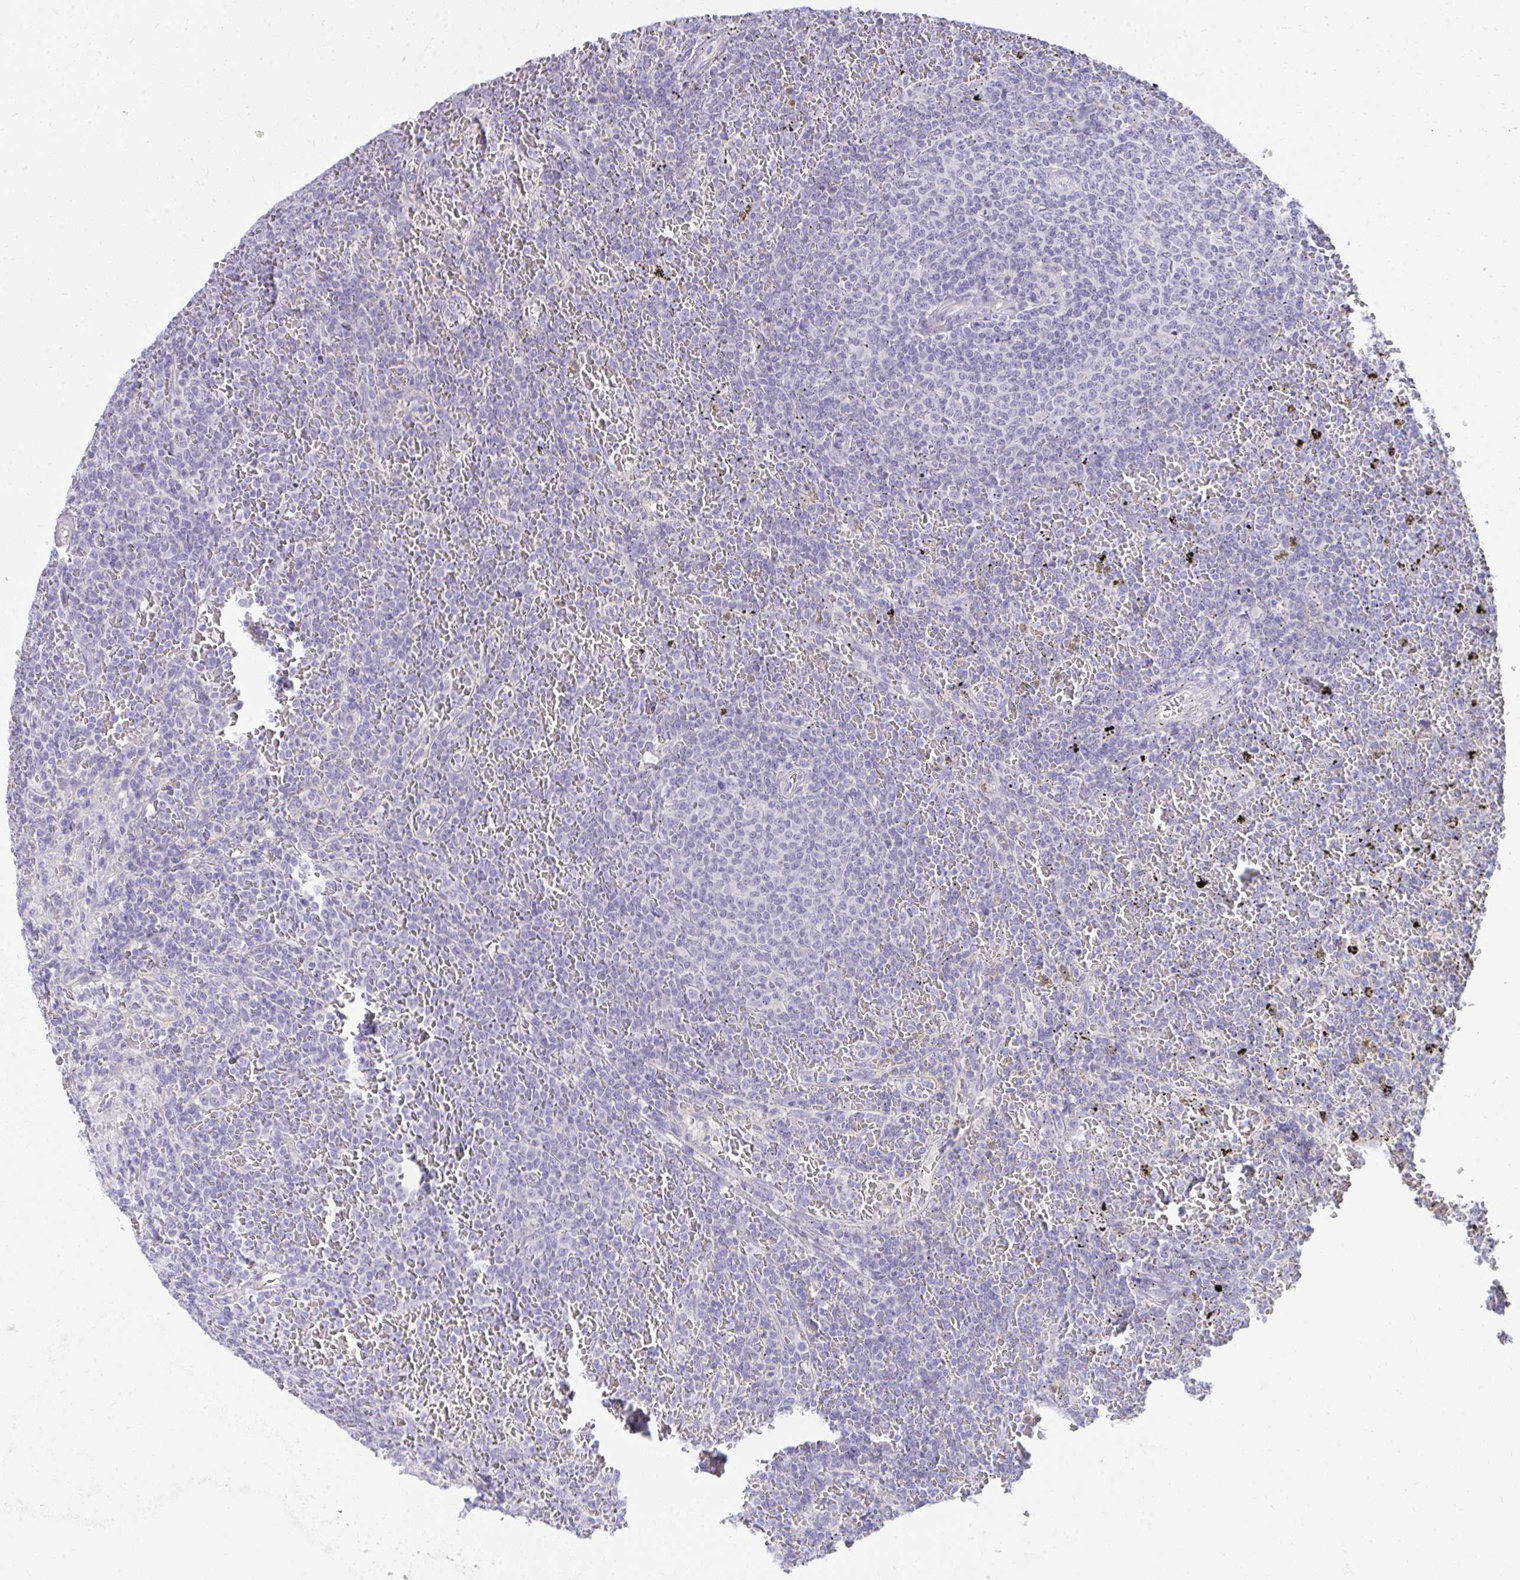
{"staining": {"intensity": "negative", "quantity": "none", "location": "none"}, "tissue": "lymphoma", "cell_type": "Tumor cells", "image_type": "cancer", "snomed": [{"axis": "morphology", "description": "Malignant lymphoma, non-Hodgkin's type, Low grade"}, {"axis": "topography", "description": "Spleen"}], "caption": "Tumor cells are negative for protein expression in human malignant lymphoma, non-Hodgkin's type (low-grade).", "gene": "LRRC36", "patient": {"sex": "female", "age": 77}}